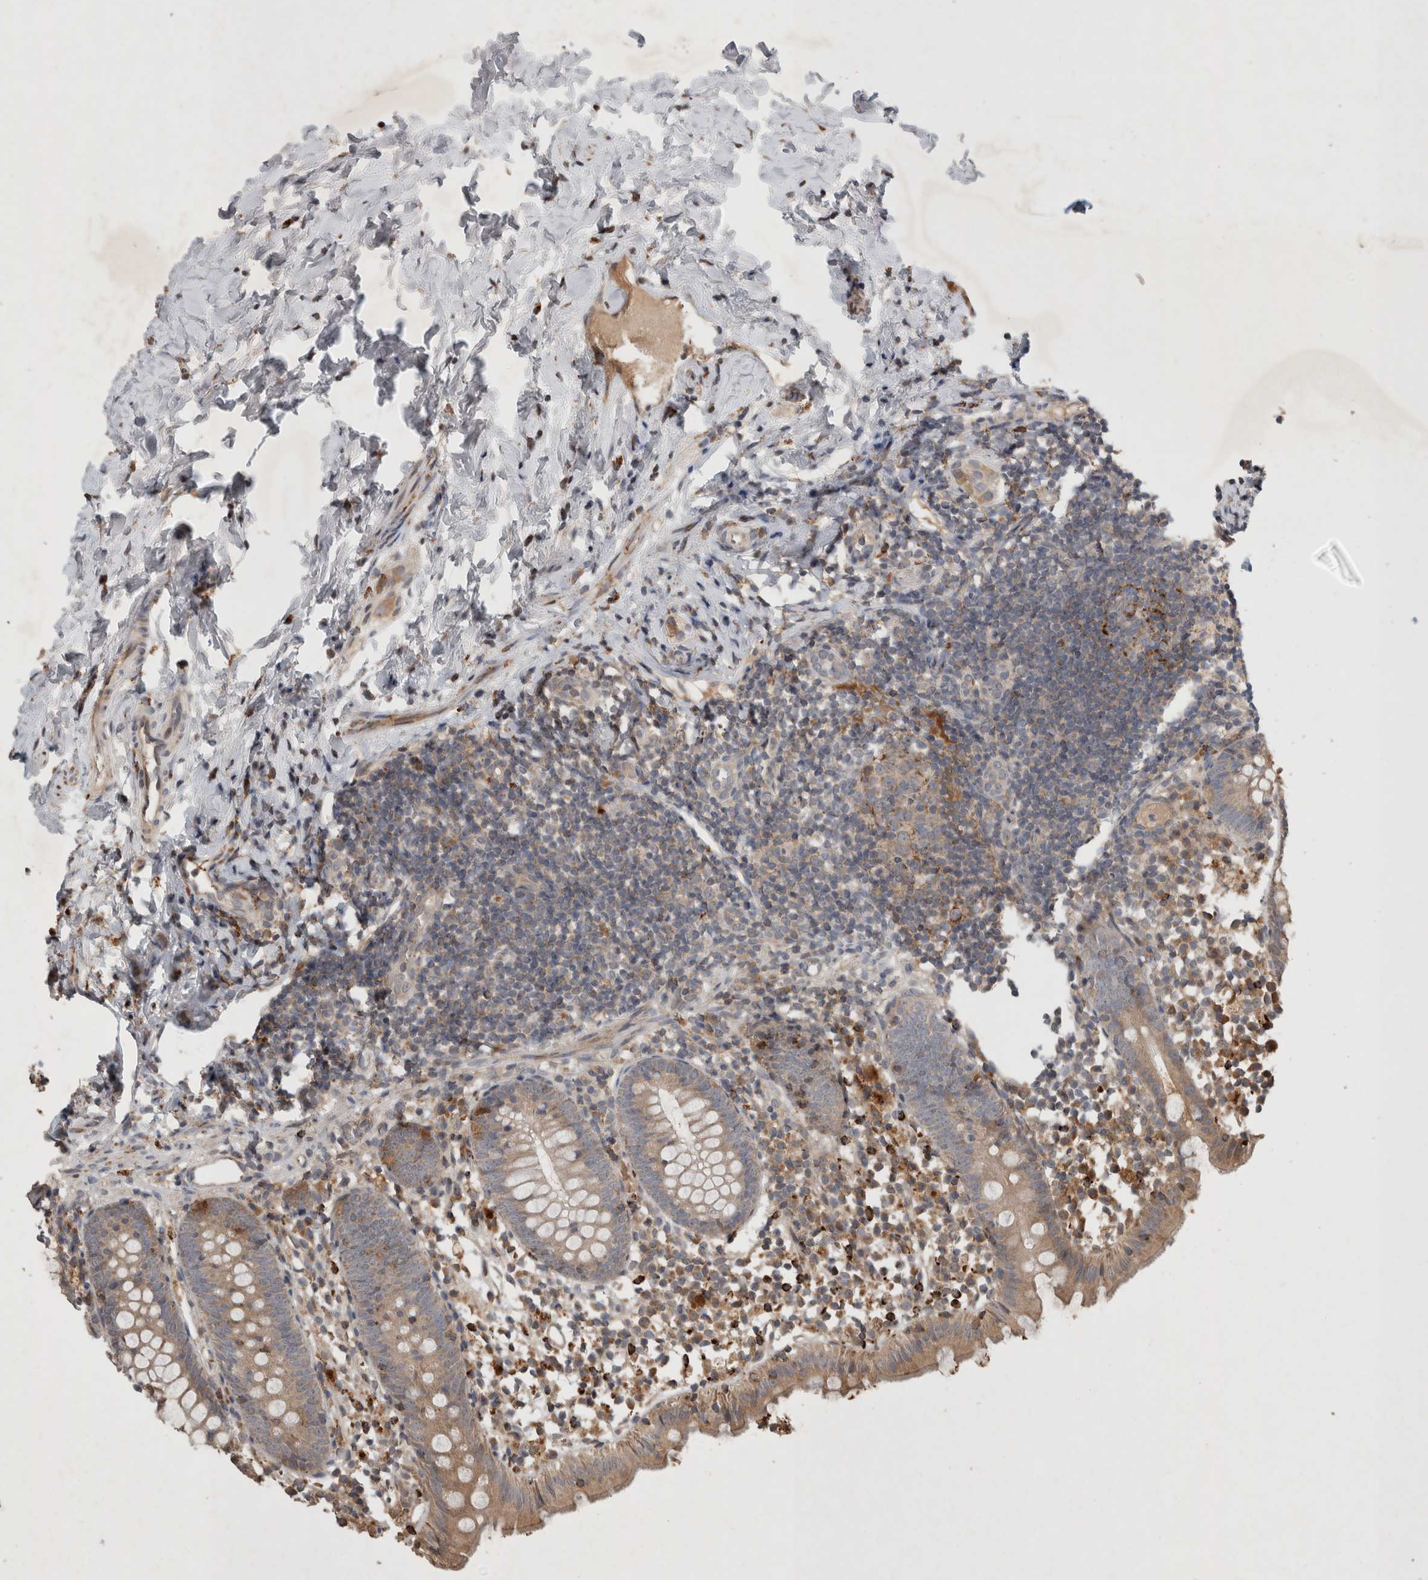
{"staining": {"intensity": "moderate", "quantity": "25%-75%", "location": "cytoplasmic/membranous"}, "tissue": "appendix", "cell_type": "Glandular cells", "image_type": "normal", "snomed": [{"axis": "morphology", "description": "Normal tissue, NOS"}, {"axis": "topography", "description": "Appendix"}], "caption": "Normal appendix was stained to show a protein in brown. There is medium levels of moderate cytoplasmic/membranous positivity in about 25%-75% of glandular cells.", "gene": "SERAC1", "patient": {"sex": "female", "age": 20}}